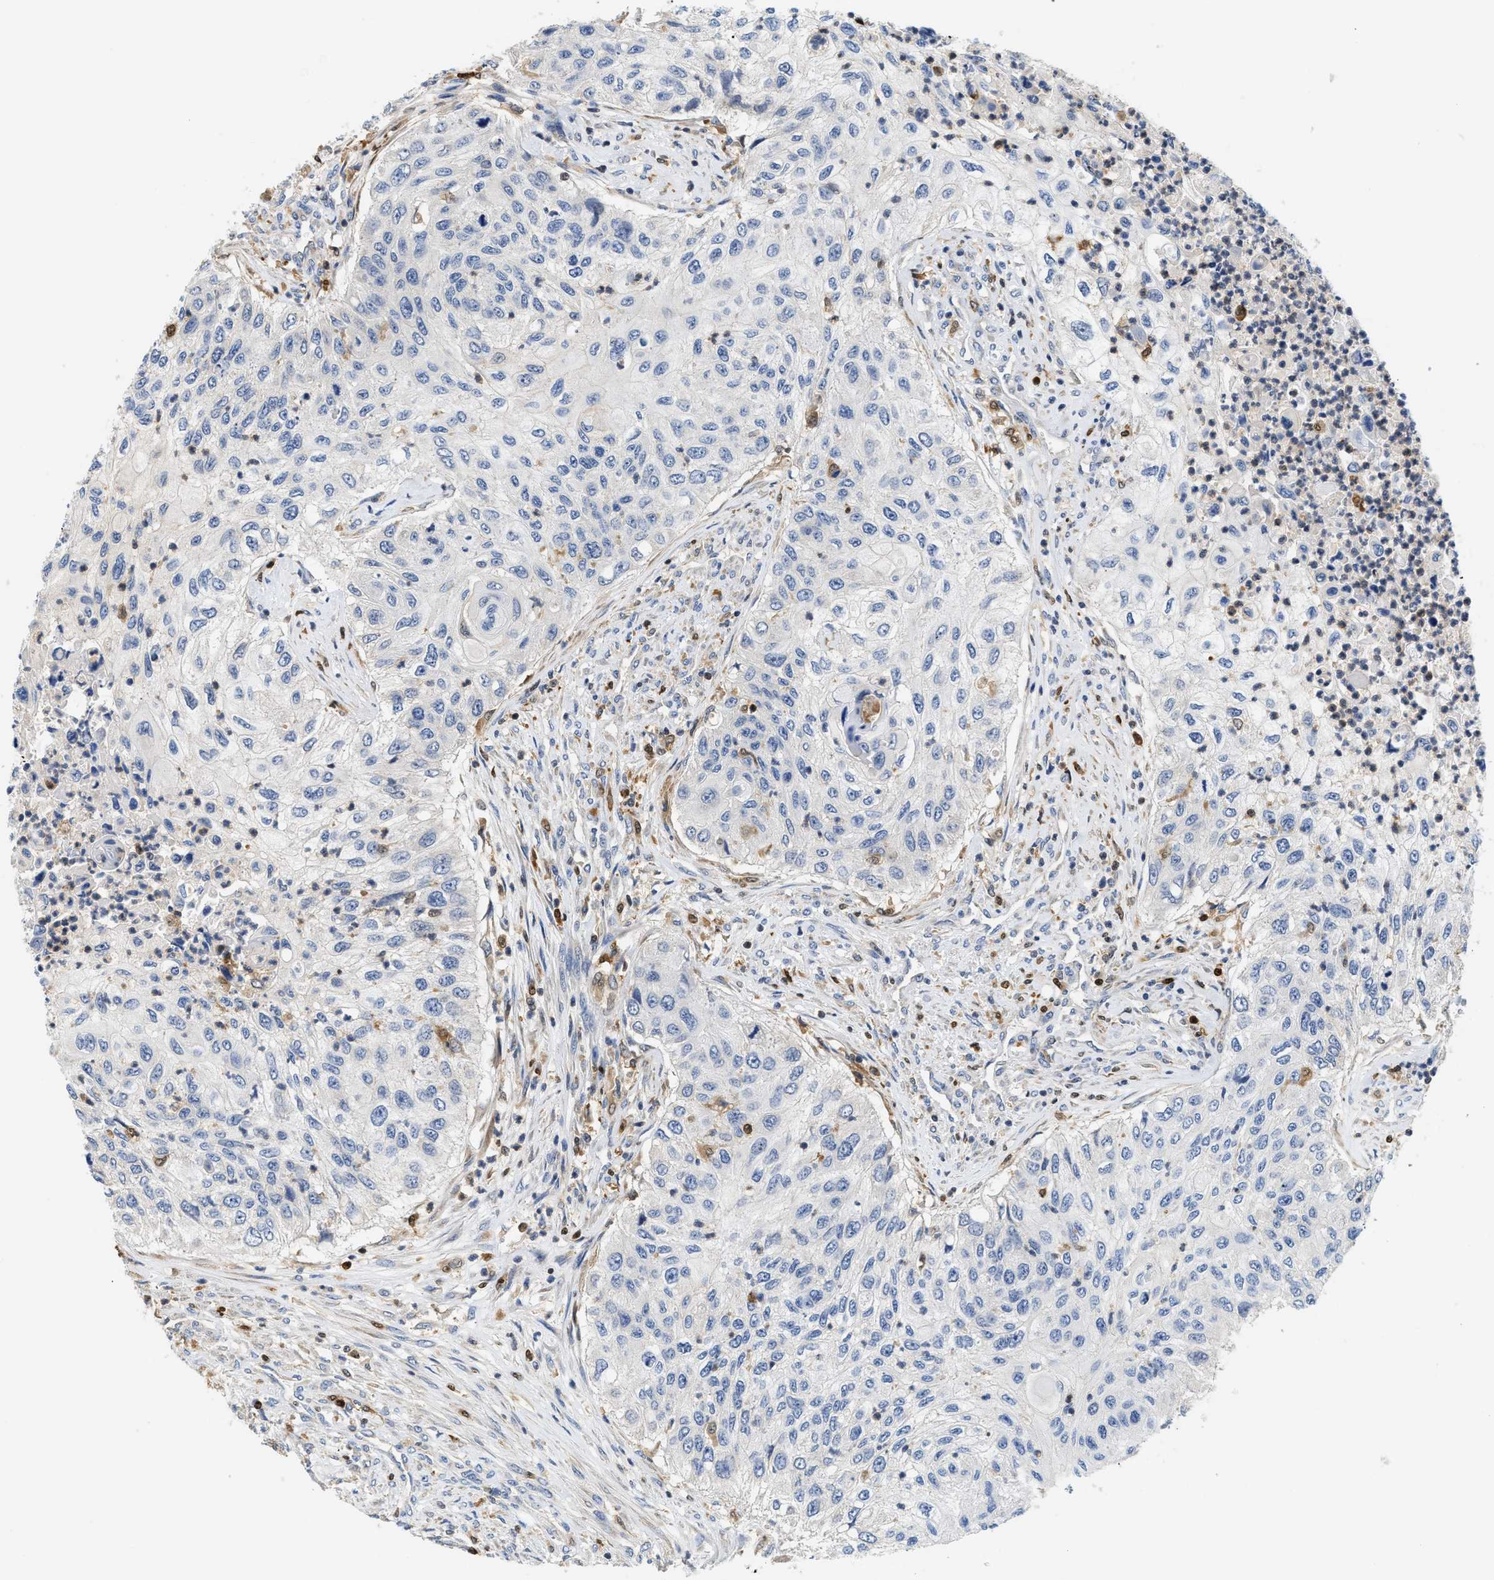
{"staining": {"intensity": "negative", "quantity": "none", "location": "none"}, "tissue": "urothelial cancer", "cell_type": "Tumor cells", "image_type": "cancer", "snomed": [{"axis": "morphology", "description": "Urothelial carcinoma, High grade"}, {"axis": "topography", "description": "Urinary bladder"}], "caption": "IHC photomicrograph of human urothelial carcinoma (high-grade) stained for a protein (brown), which displays no staining in tumor cells. (DAB (3,3'-diaminobenzidine) immunohistochemistry with hematoxylin counter stain).", "gene": "SLIT2", "patient": {"sex": "female", "age": 60}}